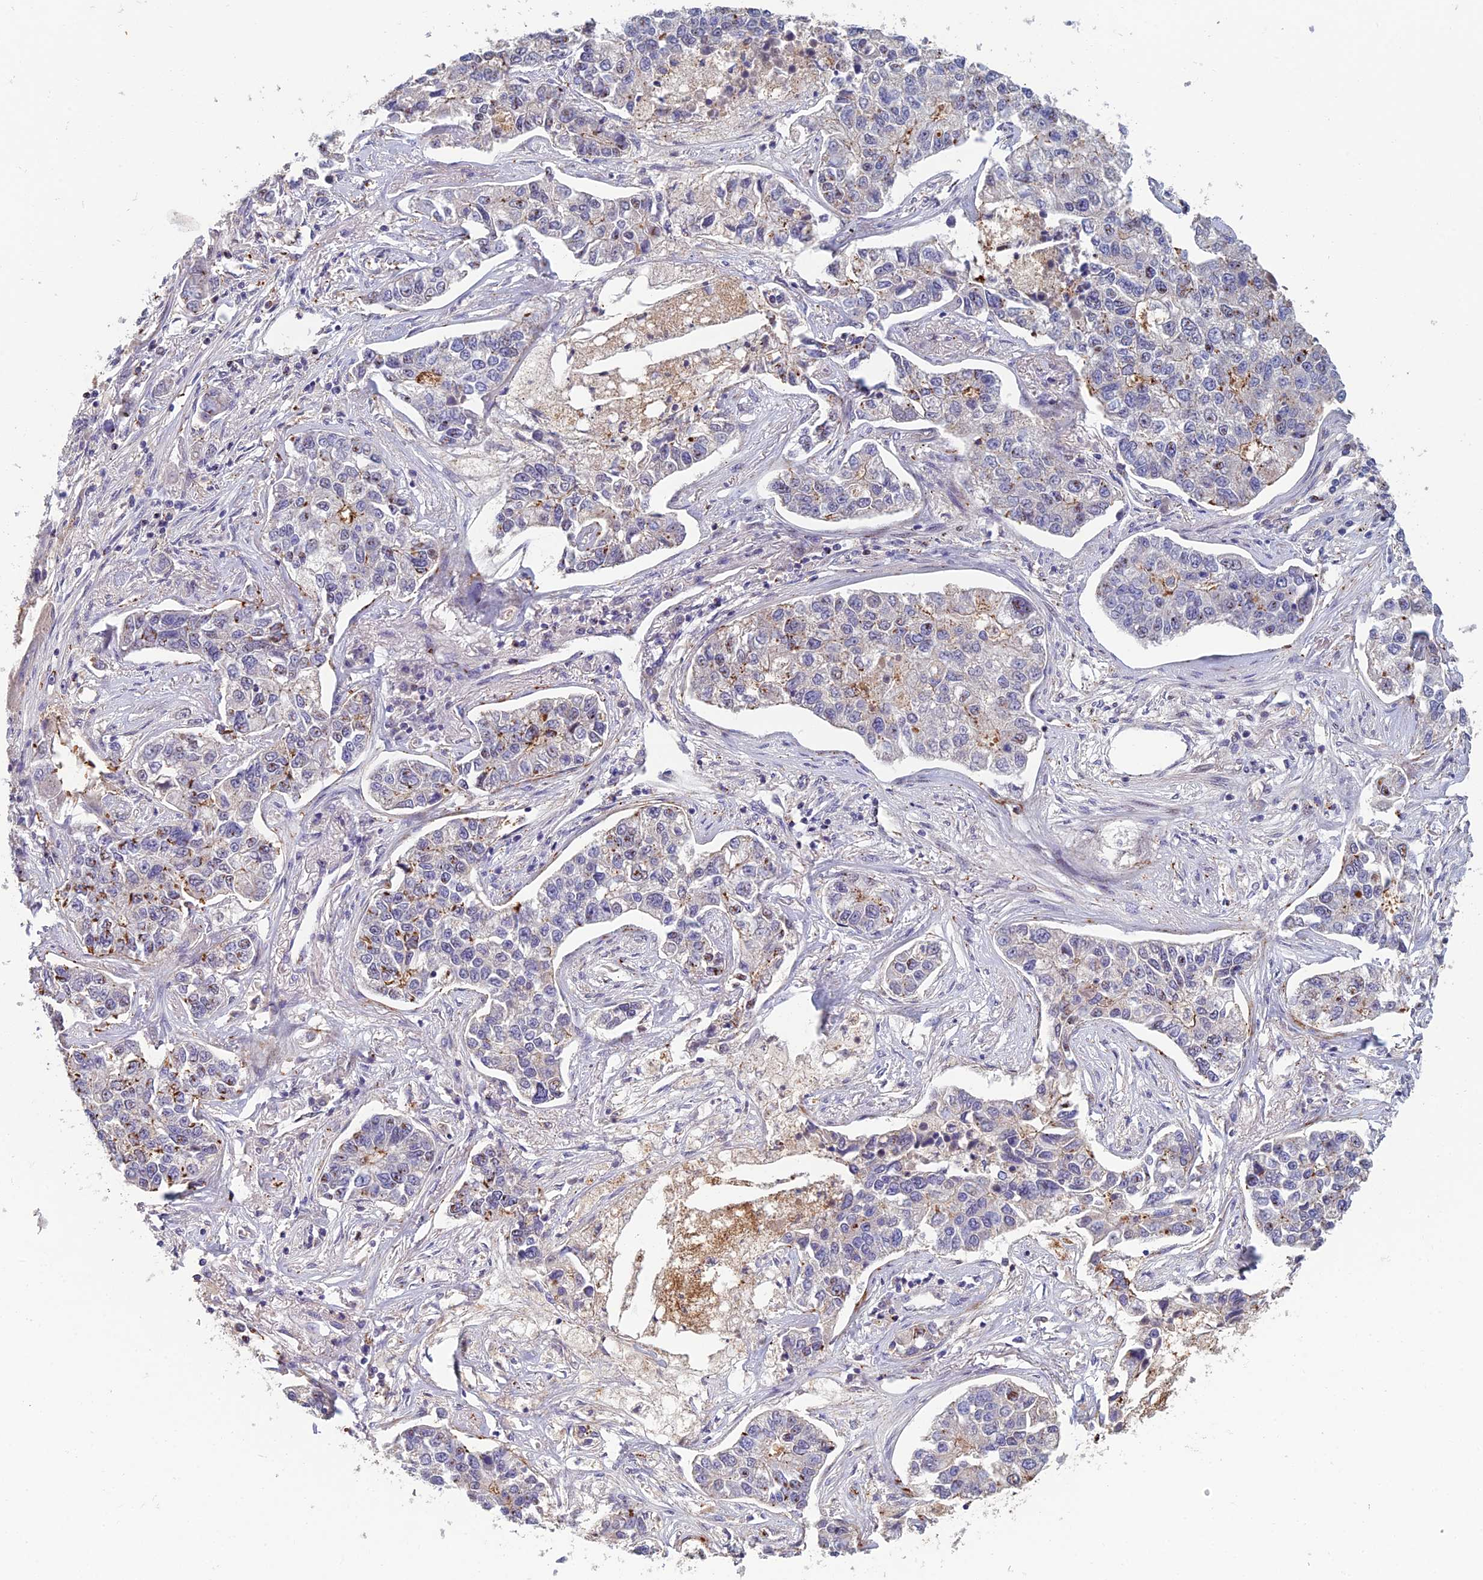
{"staining": {"intensity": "negative", "quantity": "none", "location": "none"}, "tissue": "lung cancer", "cell_type": "Tumor cells", "image_type": "cancer", "snomed": [{"axis": "morphology", "description": "Adenocarcinoma, NOS"}, {"axis": "topography", "description": "Lung"}], "caption": "Immunohistochemistry photomicrograph of neoplastic tissue: lung adenocarcinoma stained with DAB (3,3'-diaminobenzidine) exhibits no significant protein staining in tumor cells. The staining was performed using DAB to visualize the protein expression in brown, while the nuclei were stained in blue with hematoxylin (Magnification: 20x).", "gene": "C15orf62", "patient": {"sex": "male", "age": 49}}